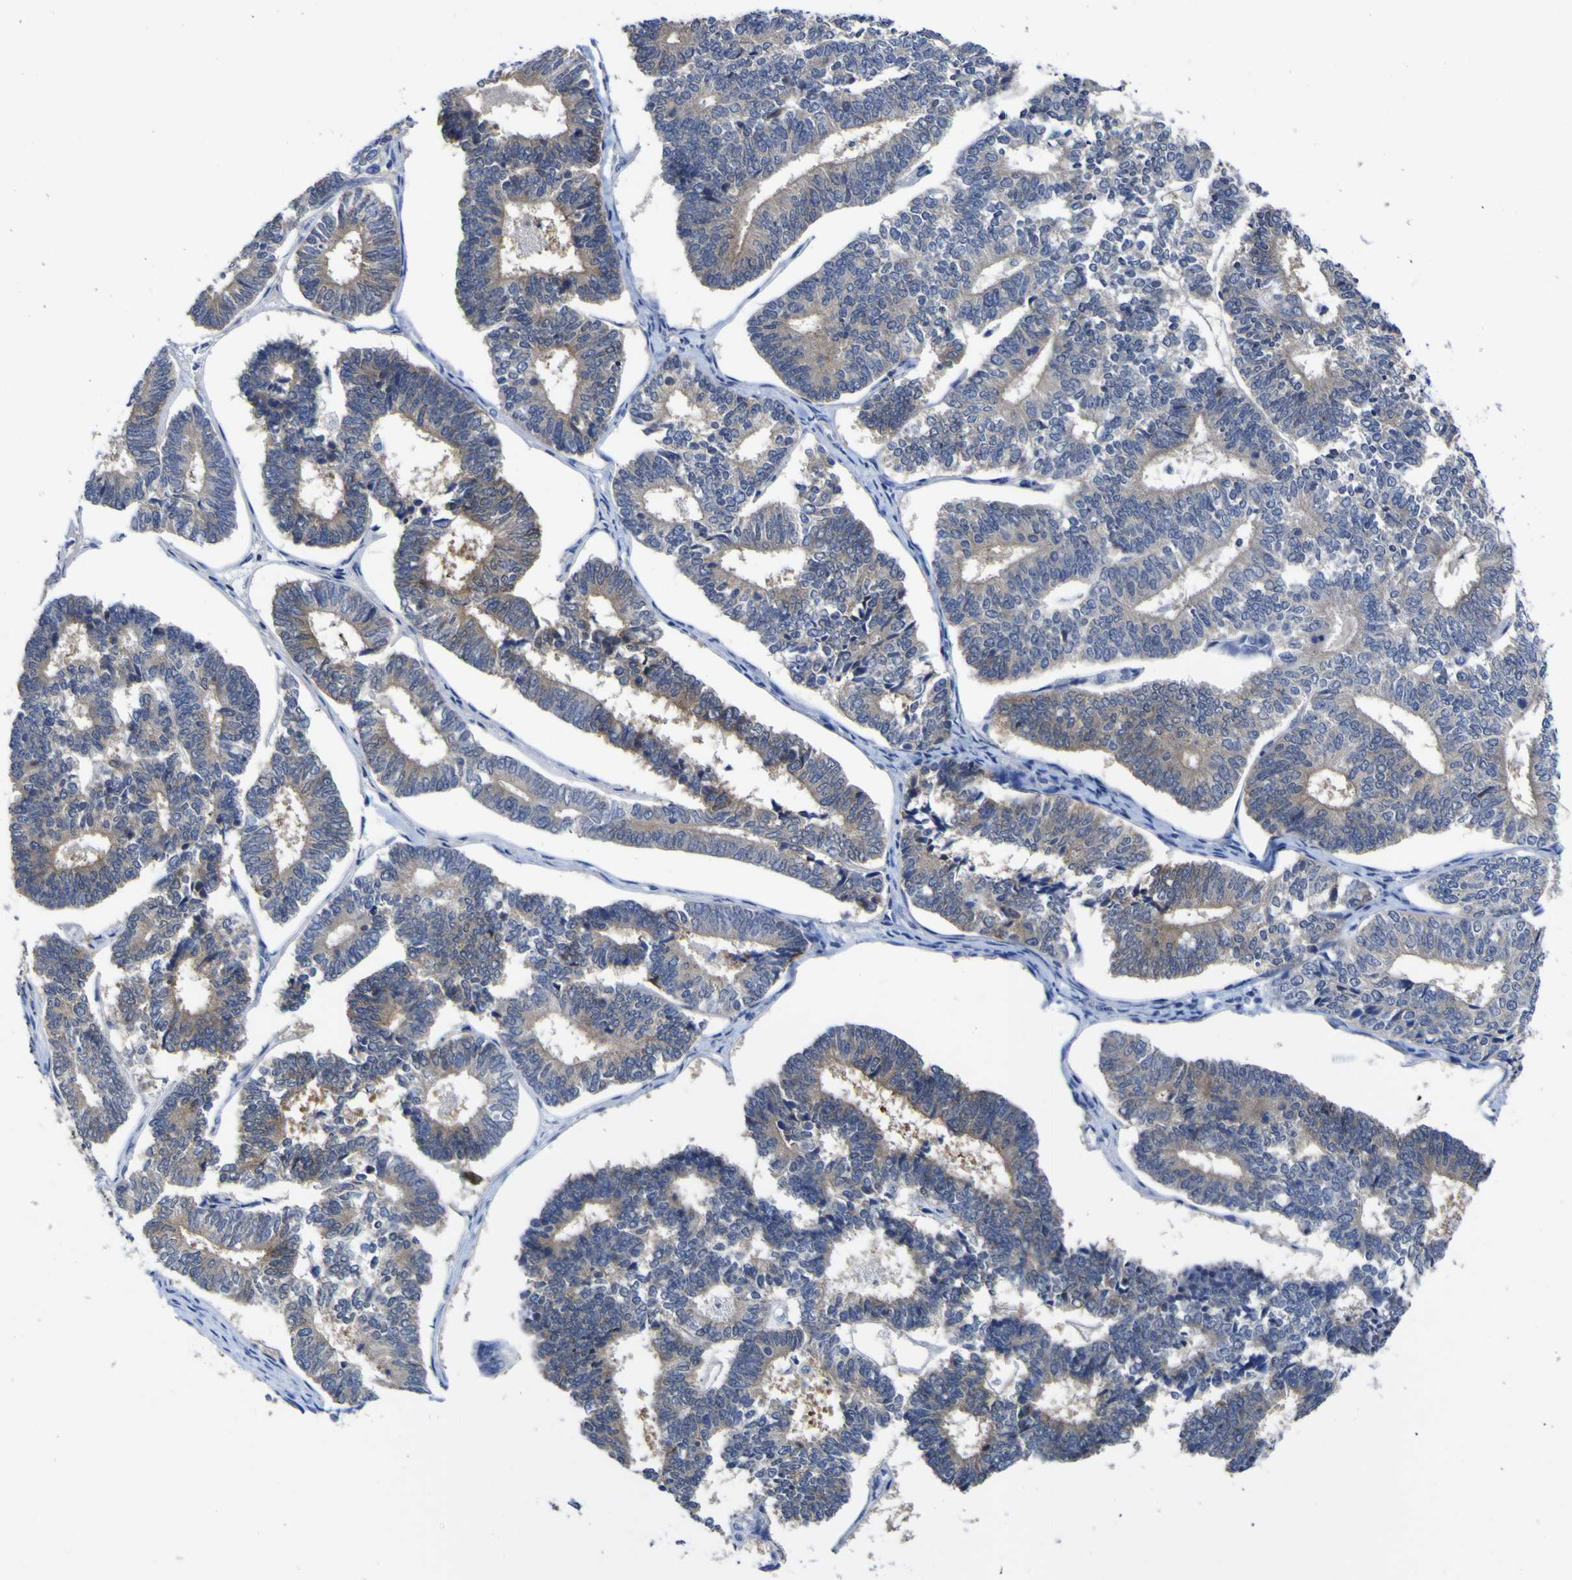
{"staining": {"intensity": "weak", "quantity": "25%-75%", "location": "cytoplasmic/membranous"}, "tissue": "endometrial cancer", "cell_type": "Tumor cells", "image_type": "cancer", "snomed": [{"axis": "morphology", "description": "Adenocarcinoma, NOS"}, {"axis": "topography", "description": "Endometrium"}], "caption": "Immunohistochemical staining of human endometrial adenocarcinoma shows low levels of weak cytoplasmic/membranous protein expression in approximately 25%-75% of tumor cells.", "gene": "CASP6", "patient": {"sex": "female", "age": 70}}